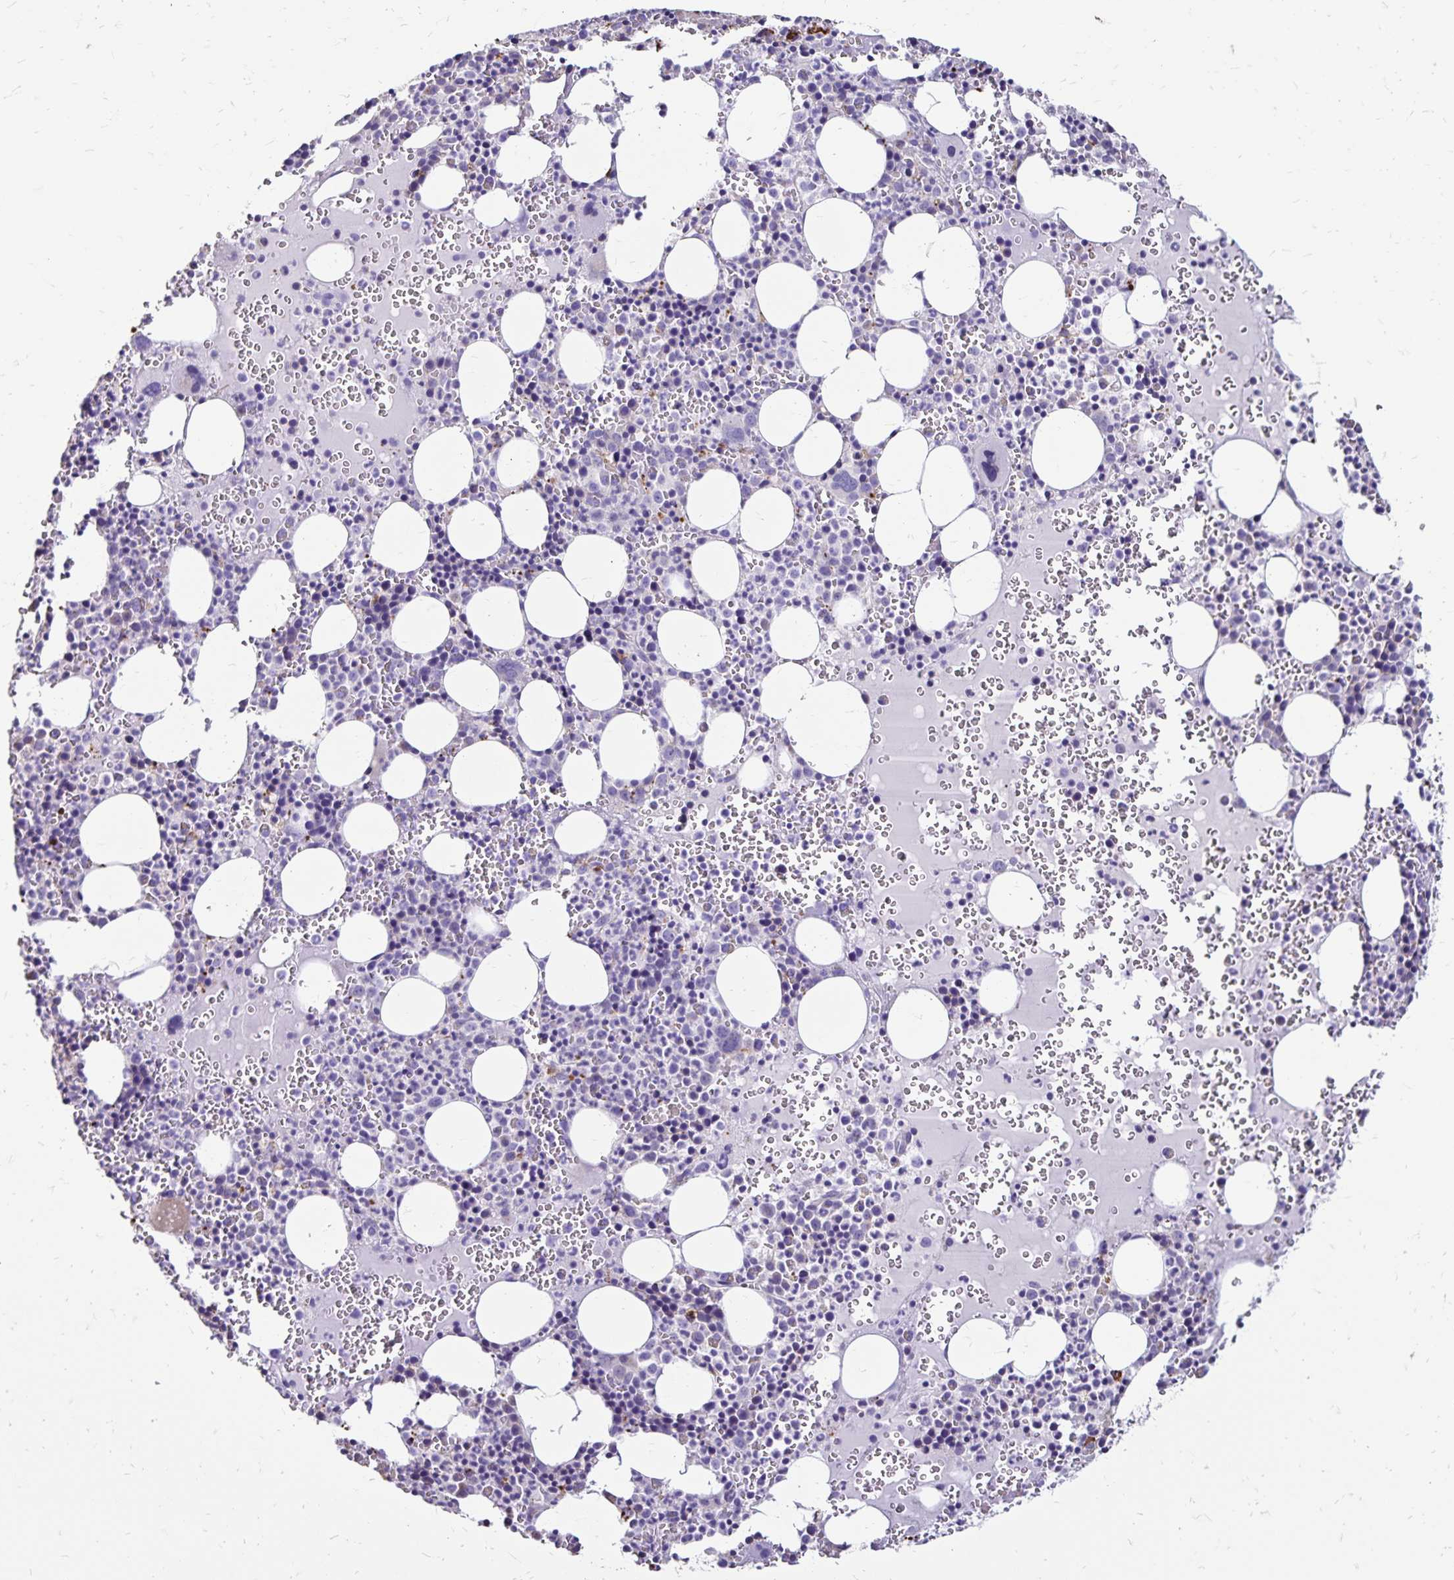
{"staining": {"intensity": "negative", "quantity": "none", "location": "none"}, "tissue": "bone marrow", "cell_type": "Hematopoietic cells", "image_type": "normal", "snomed": [{"axis": "morphology", "description": "Normal tissue, NOS"}, {"axis": "topography", "description": "Bone marrow"}], "caption": "High power microscopy micrograph of an IHC histopathology image of benign bone marrow, revealing no significant staining in hematopoietic cells. (Brightfield microscopy of DAB immunohistochemistry at high magnification).", "gene": "EVPL", "patient": {"sex": "male", "age": 63}}